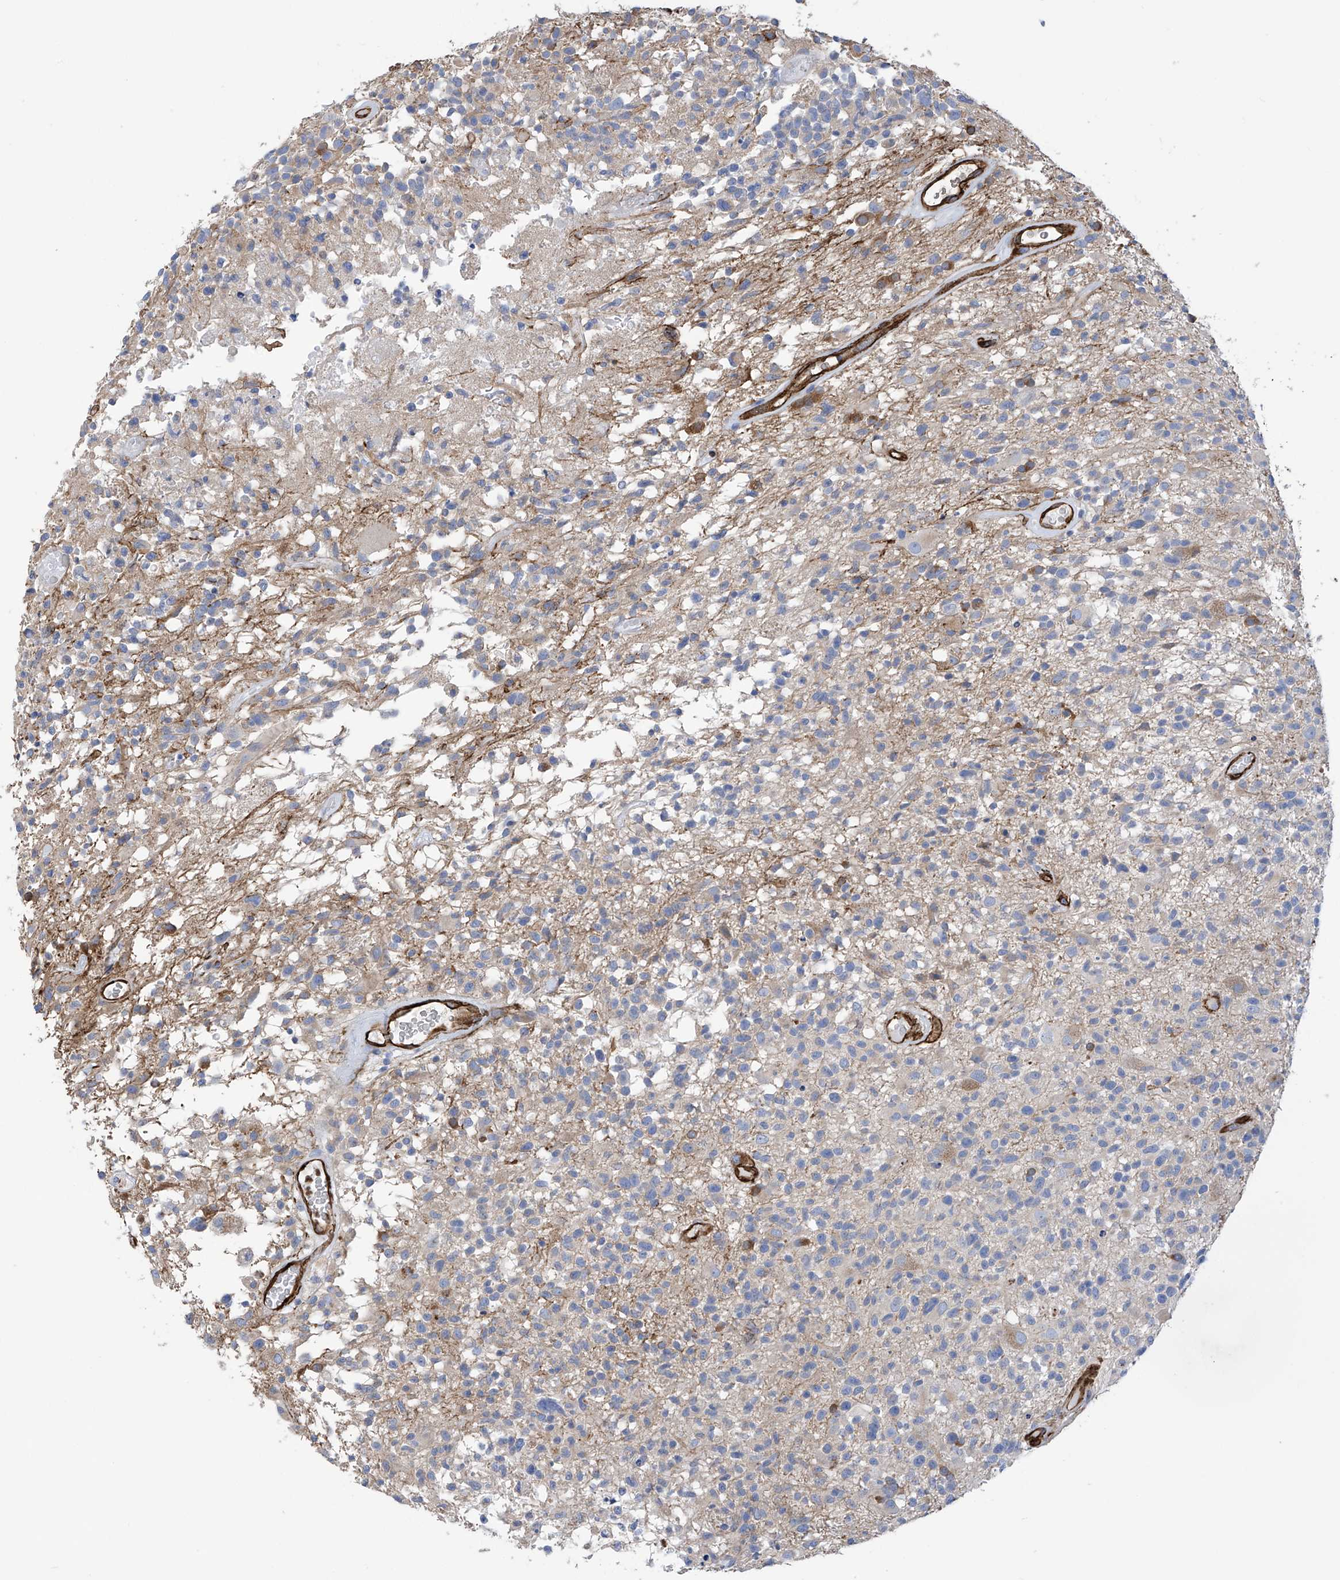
{"staining": {"intensity": "negative", "quantity": "none", "location": "none"}, "tissue": "glioma", "cell_type": "Tumor cells", "image_type": "cancer", "snomed": [{"axis": "morphology", "description": "Glioma, malignant, High grade"}, {"axis": "morphology", "description": "Glioblastoma, NOS"}, {"axis": "topography", "description": "Brain"}], "caption": "Immunohistochemical staining of glioma exhibits no significant positivity in tumor cells.", "gene": "UBTD1", "patient": {"sex": "male", "age": 60}}